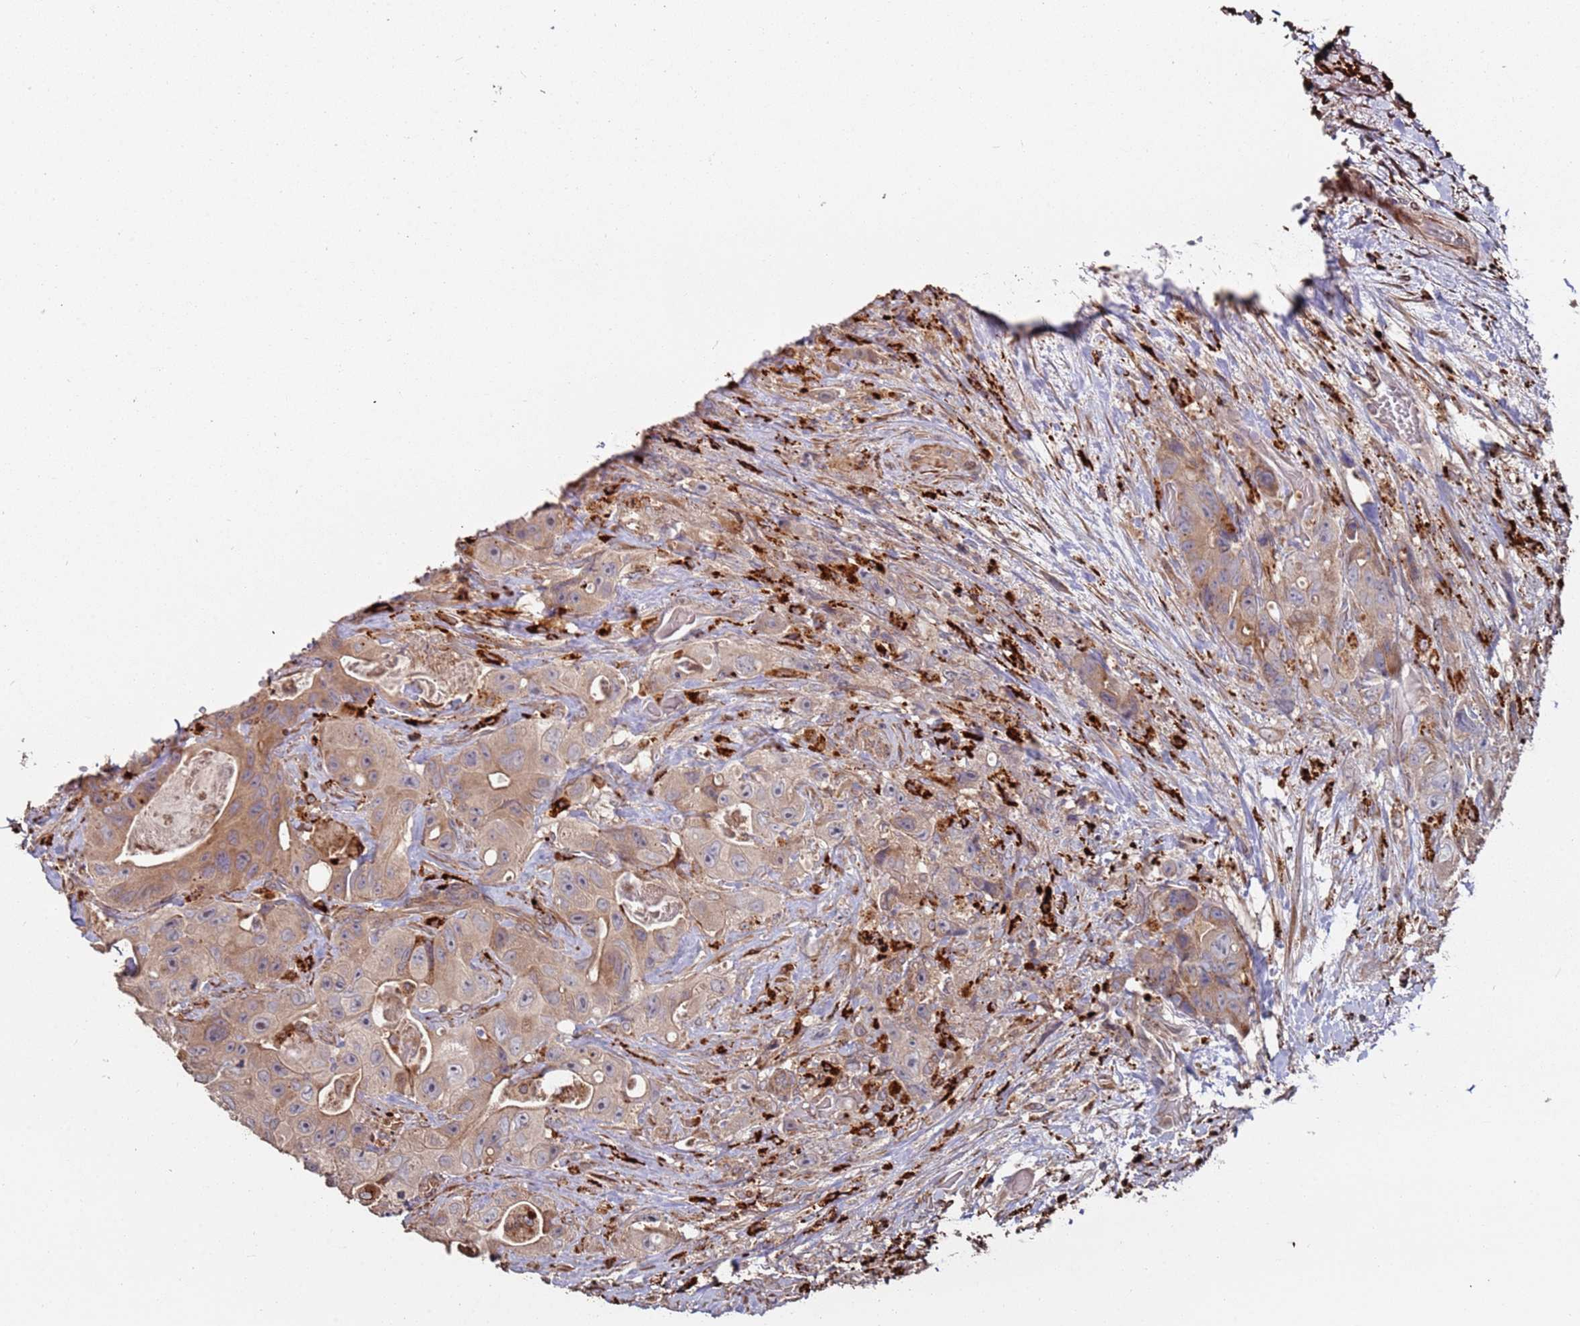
{"staining": {"intensity": "moderate", "quantity": "25%-75%", "location": "cytoplasmic/membranous"}, "tissue": "colorectal cancer", "cell_type": "Tumor cells", "image_type": "cancer", "snomed": [{"axis": "morphology", "description": "Adenocarcinoma, NOS"}, {"axis": "topography", "description": "Colon"}], "caption": "Human adenocarcinoma (colorectal) stained with a brown dye demonstrates moderate cytoplasmic/membranous positive positivity in approximately 25%-75% of tumor cells.", "gene": "LACC1", "patient": {"sex": "female", "age": 46}}